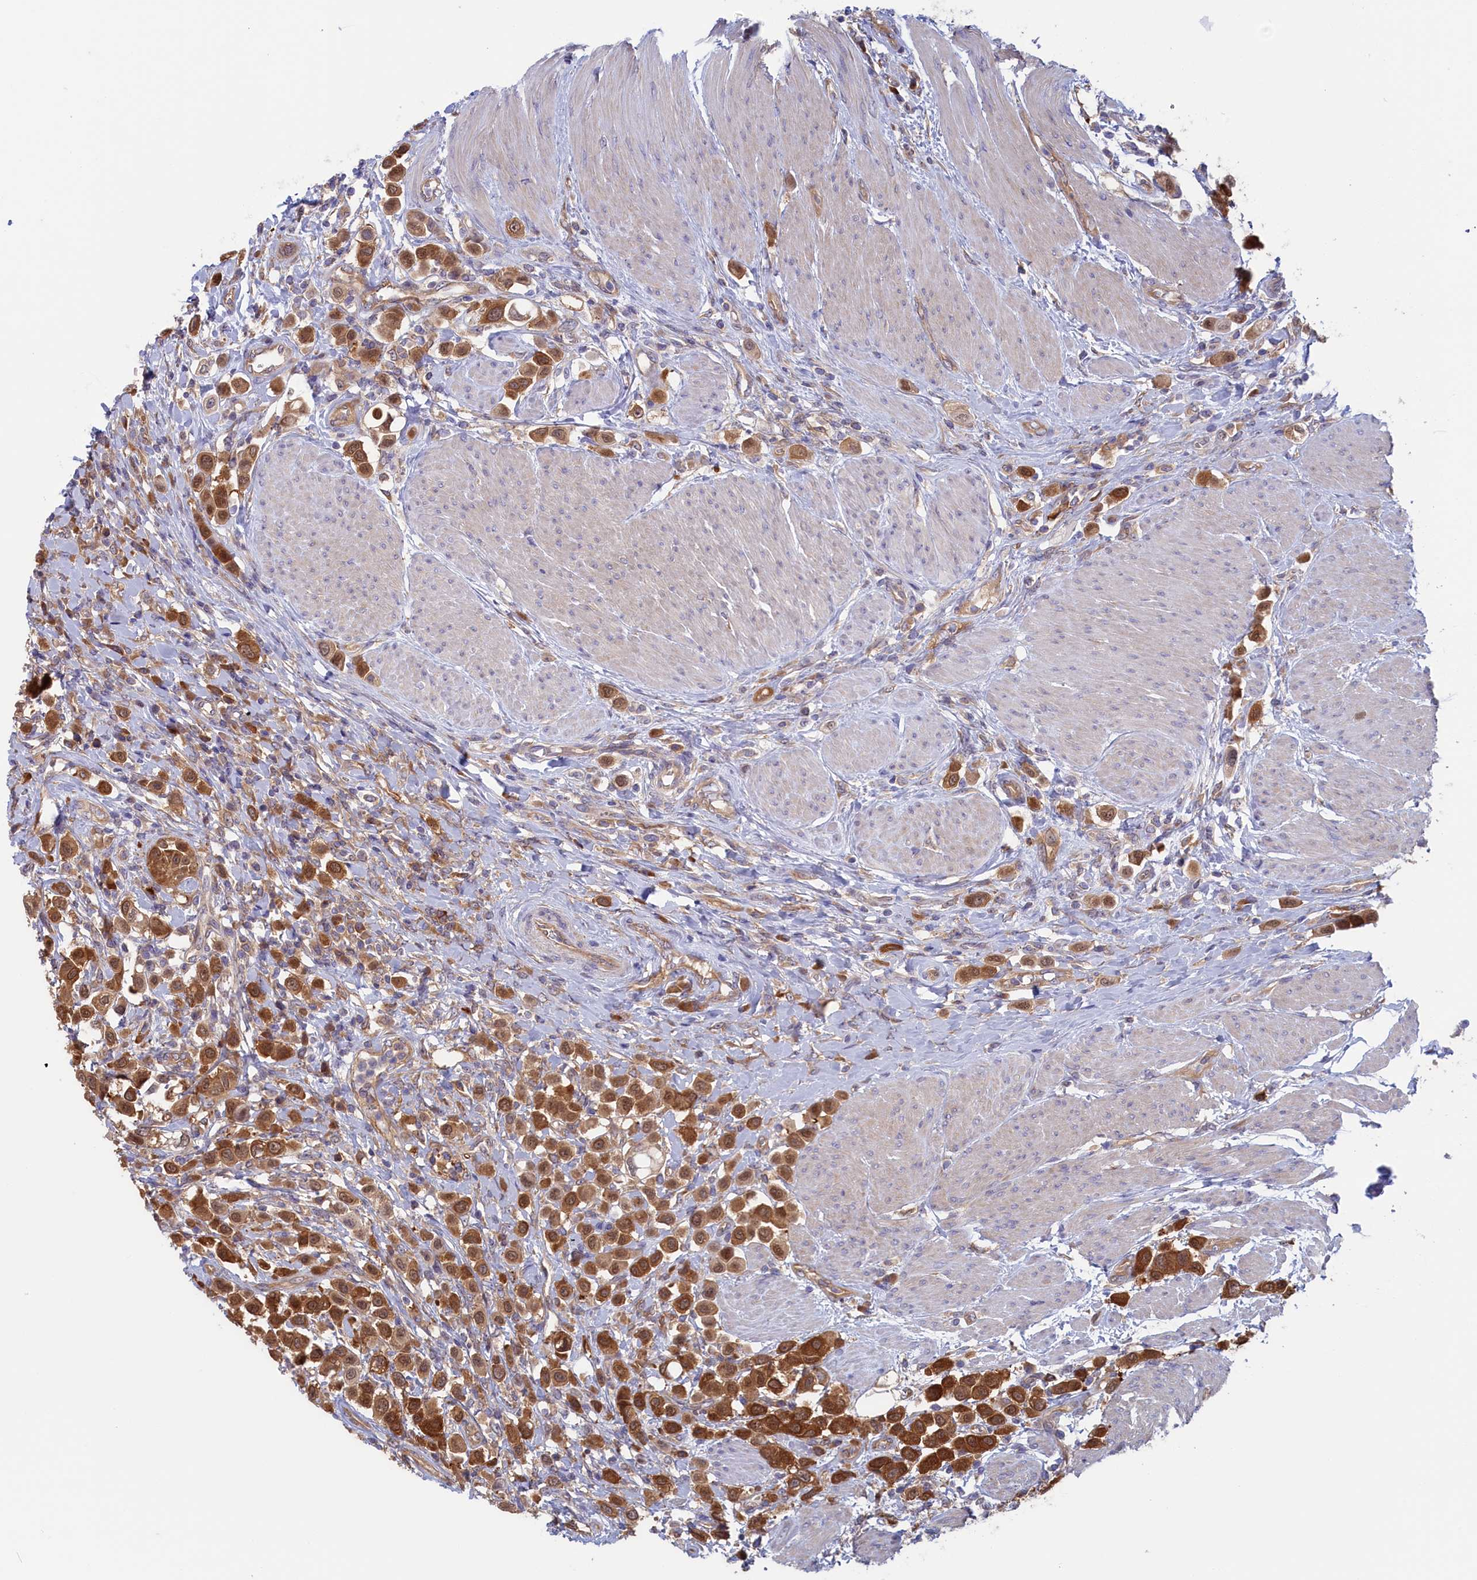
{"staining": {"intensity": "strong", "quantity": ">75%", "location": "cytoplasmic/membranous"}, "tissue": "urothelial cancer", "cell_type": "Tumor cells", "image_type": "cancer", "snomed": [{"axis": "morphology", "description": "Urothelial carcinoma, High grade"}, {"axis": "topography", "description": "Urinary bladder"}], "caption": "High-grade urothelial carcinoma stained with a brown dye shows strong cytoplasmic/membranous positive expression in approximately >75% of tumor cells.", "gene": "SYNDIG1L", "patient": {"sex": "male", "age": 50}}